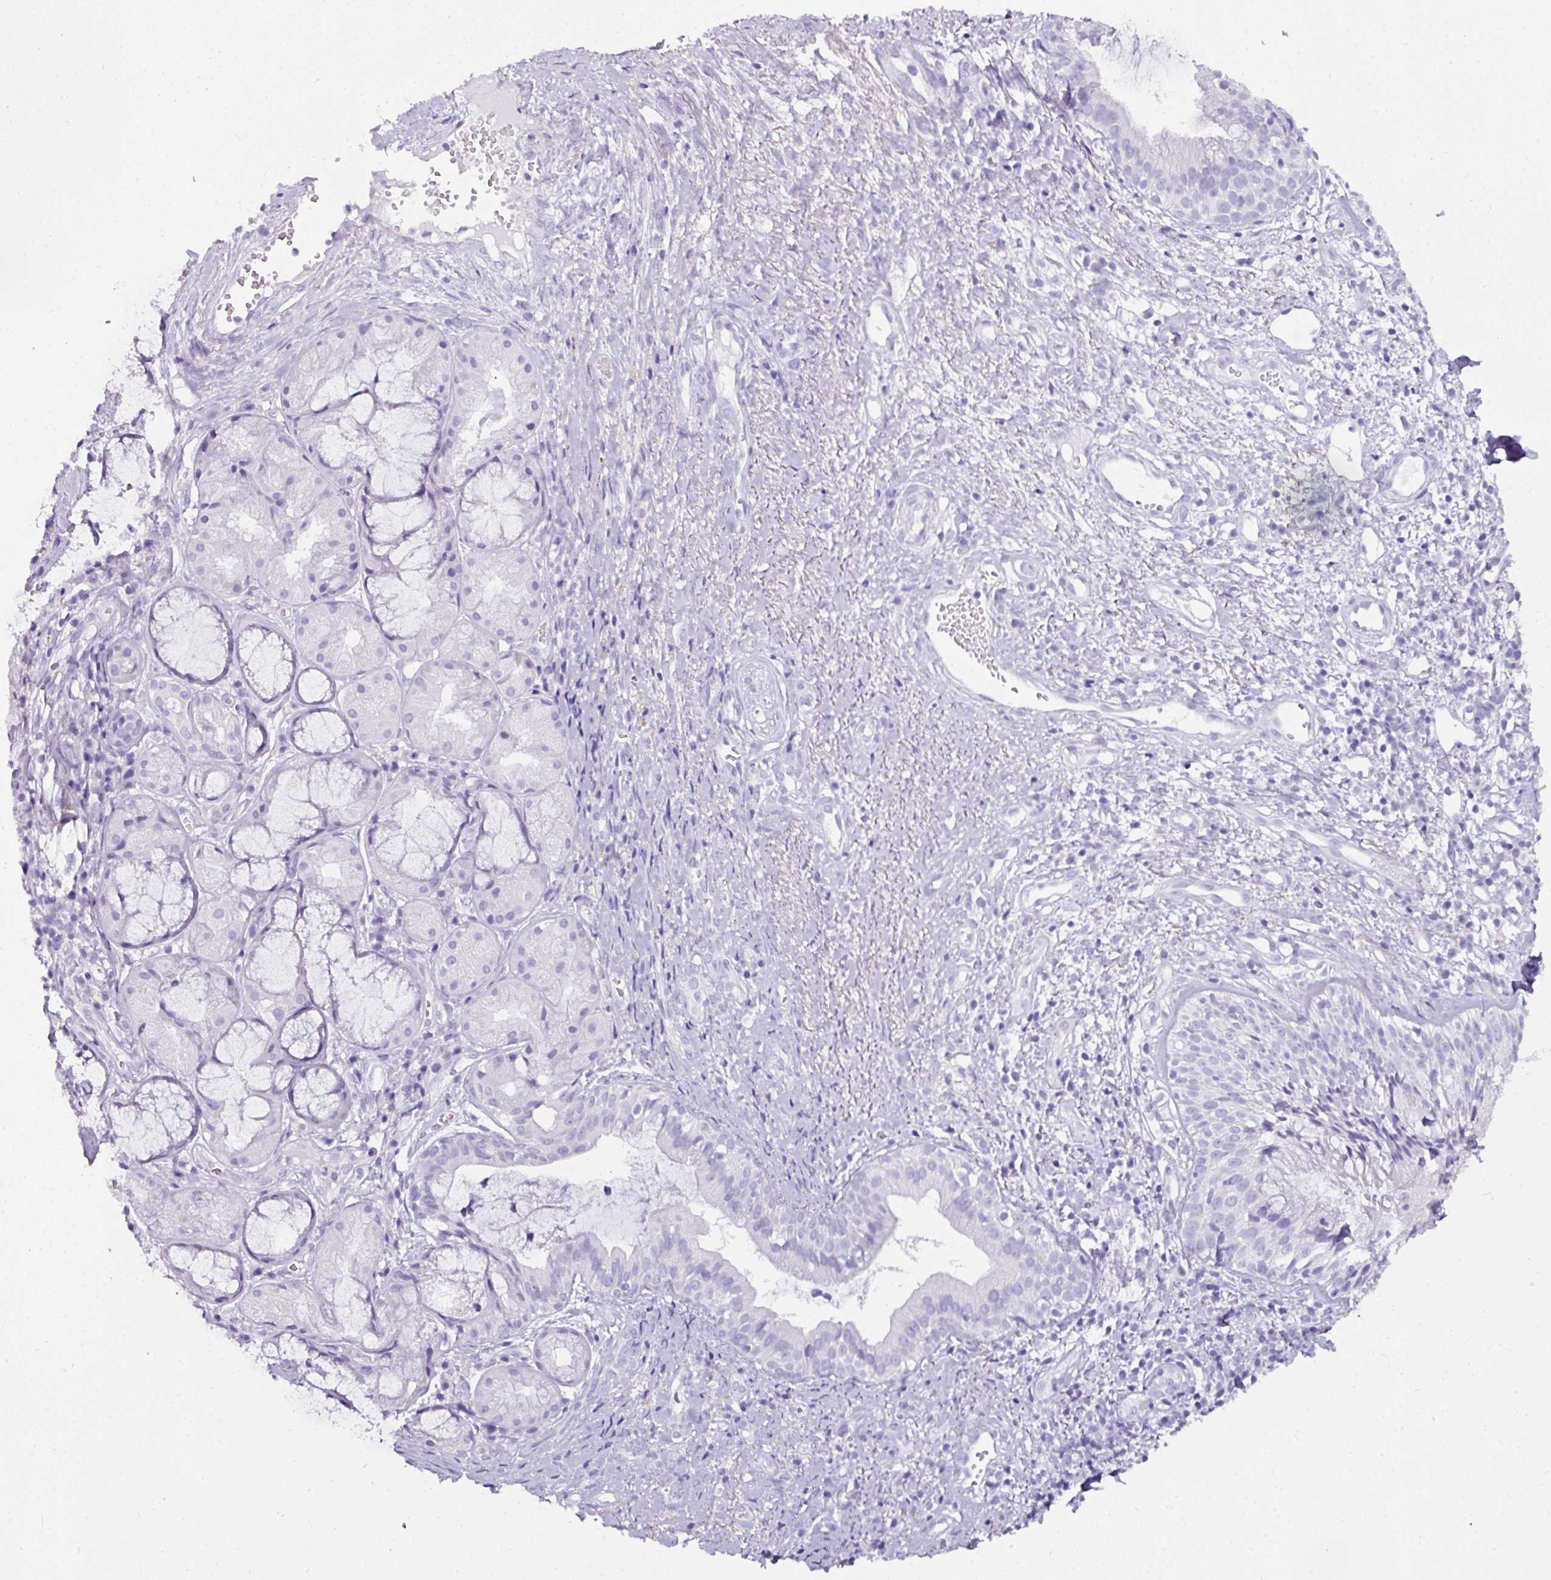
{"staining": {"intensity": "negative", "quantity": "none", "location": "none"}, "tissue": "nasopharynx", "cell_type": "Respiratory epithelial cells", "image_type": "normal", "snomed": [{"axis": "morphology", "description": "Normal tissue, NOS"}, {"axis": "topography", "description": "Cartilage tissue"}, {"axis": "topography", "description": "Nasopharynx"}, {"axis": "topography", "description": "Thyroid gland"}], "caption": "Image shows no protein staining in respiratory epithelial cells of unremarkable nasopharynx. (DAB (3,3'-diaminobenzidine) IHC visualized using brightfield microscopy, high magnification).", "gene": "NAPSA", "patient": {"sex": "male", "age": 63}}